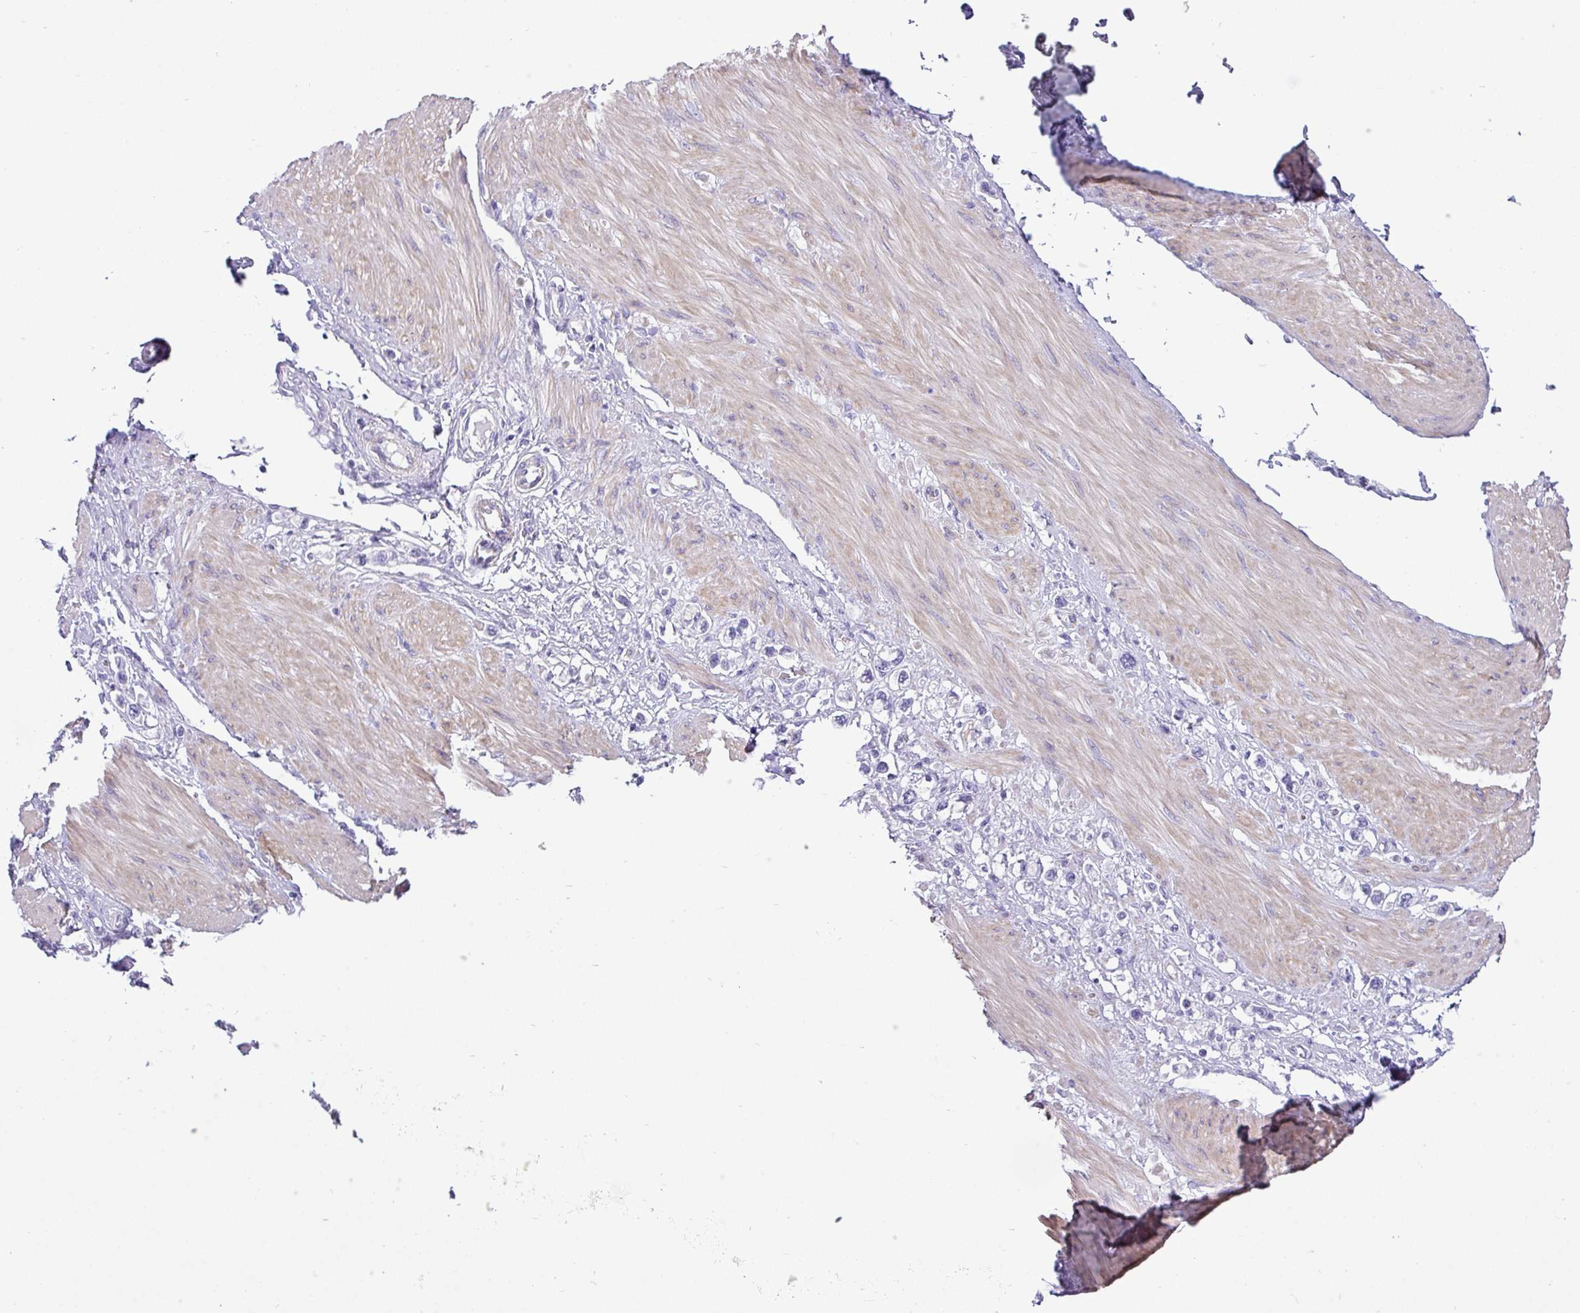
{"staining": {"intensity": "negative", "quantity": "none", "location": "none"}, "tissue": "stomach cancer", "cell_type": "Tumor cells", "image_type": "cancer", "snomed": [{"axis": "morphology", "description": "Adenocarcinoma, NOS"}, {"axis": "topography", "description": "Stomach"}], "caption": "Immunohistochemical staining of stomach adenocarcinoma reveals no significant staining in tumor cells.", "gene": "VCX2", "patient": {"sex": "female", "age": 65}}